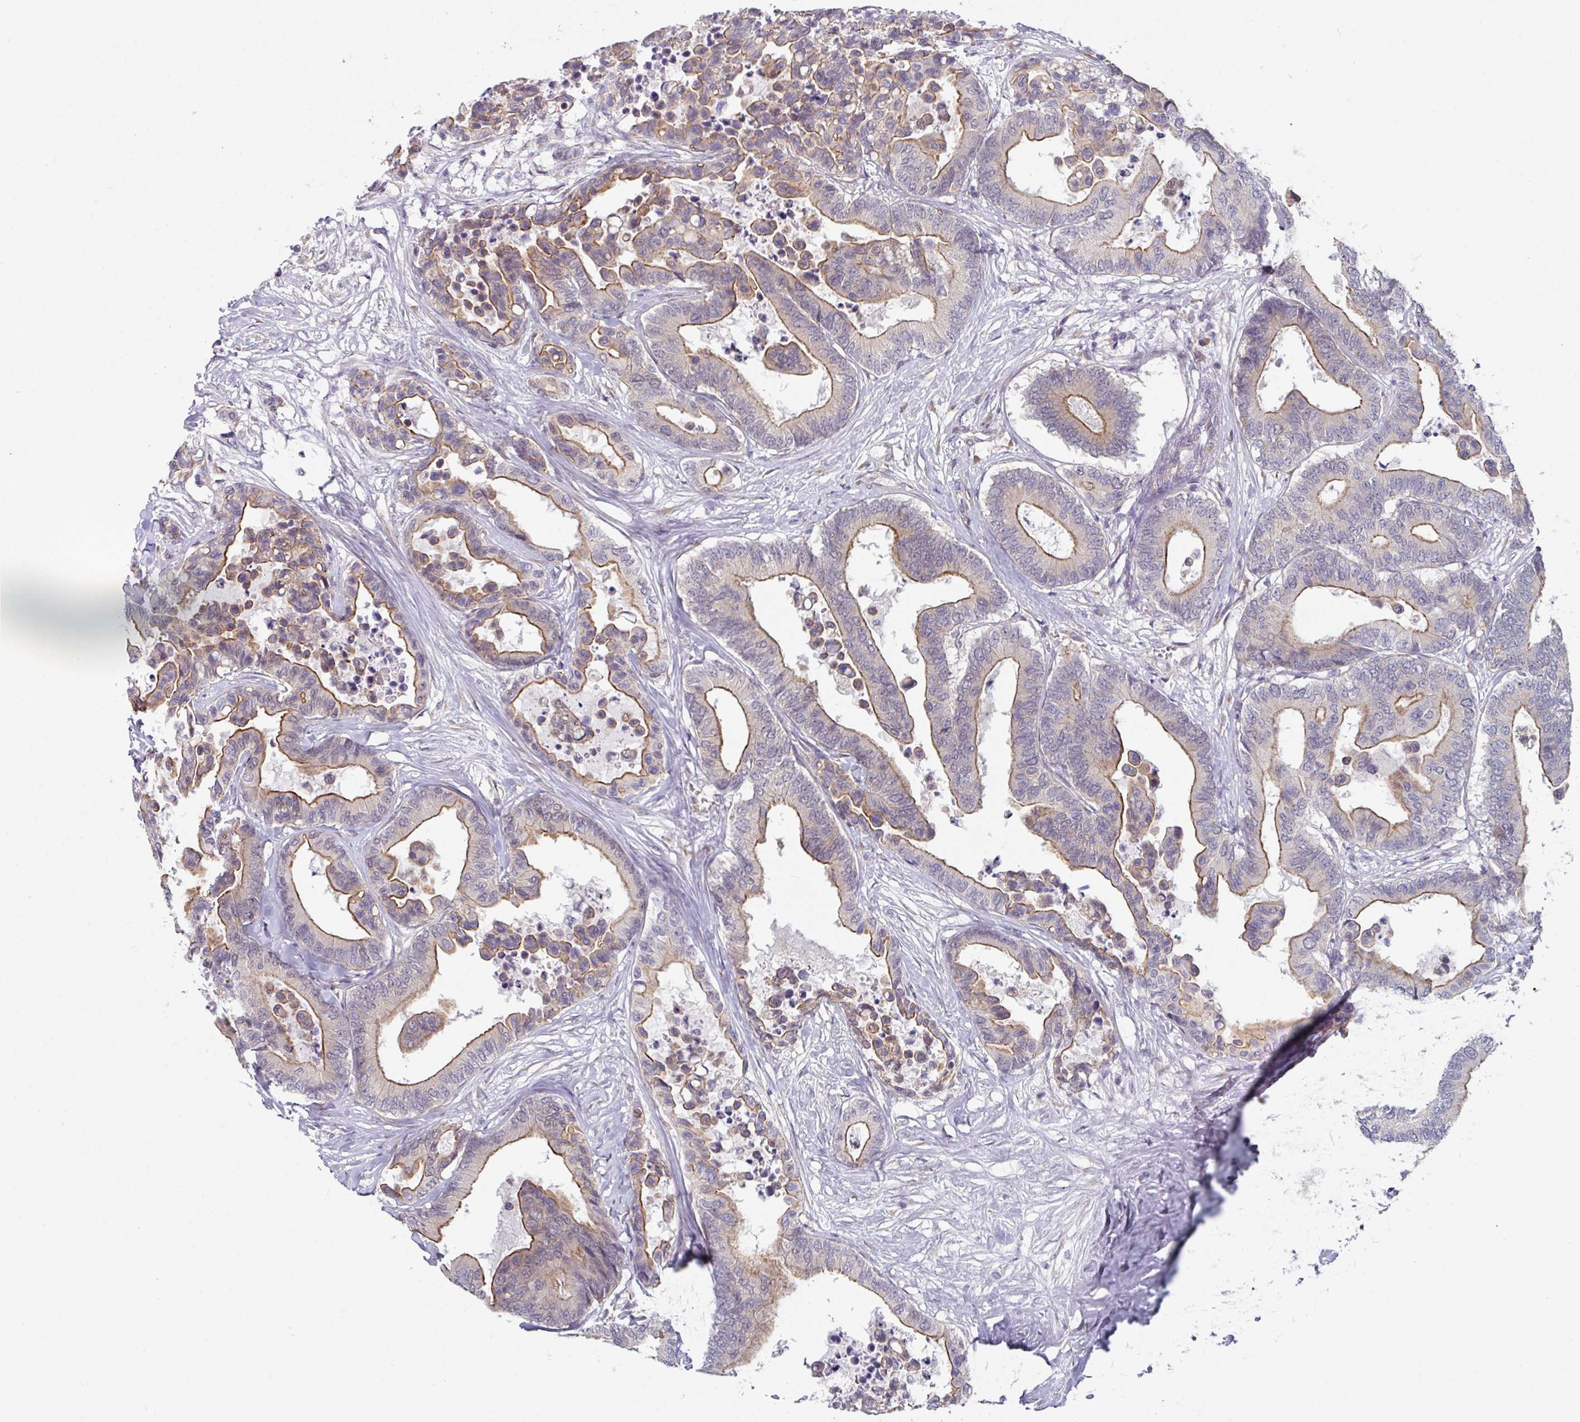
{"staining": {"intensity": "moderate", "quantity": "25%-75%", "location": "cytoplasmic/membranous"}, "tissue": "colorectal cancer", "cell_type": "Tumor cells", "image_type": "cancer", "snomed": [{"axis": "morphology", "description": "Normal tissue, NOS"}, {"axis": "morphology", "description": "Adenocarcinoma, NOS"}, {"axis": "topography", "description": "Colon"}], "caption": "IHC of colorectal adenocarcinoma displays medium levels of moderate cytoplasmic/membranous expression in about 25%-75% of tumor cells.", "gene": "TMED5", "patient": {"sex": "male", "age": 82}}